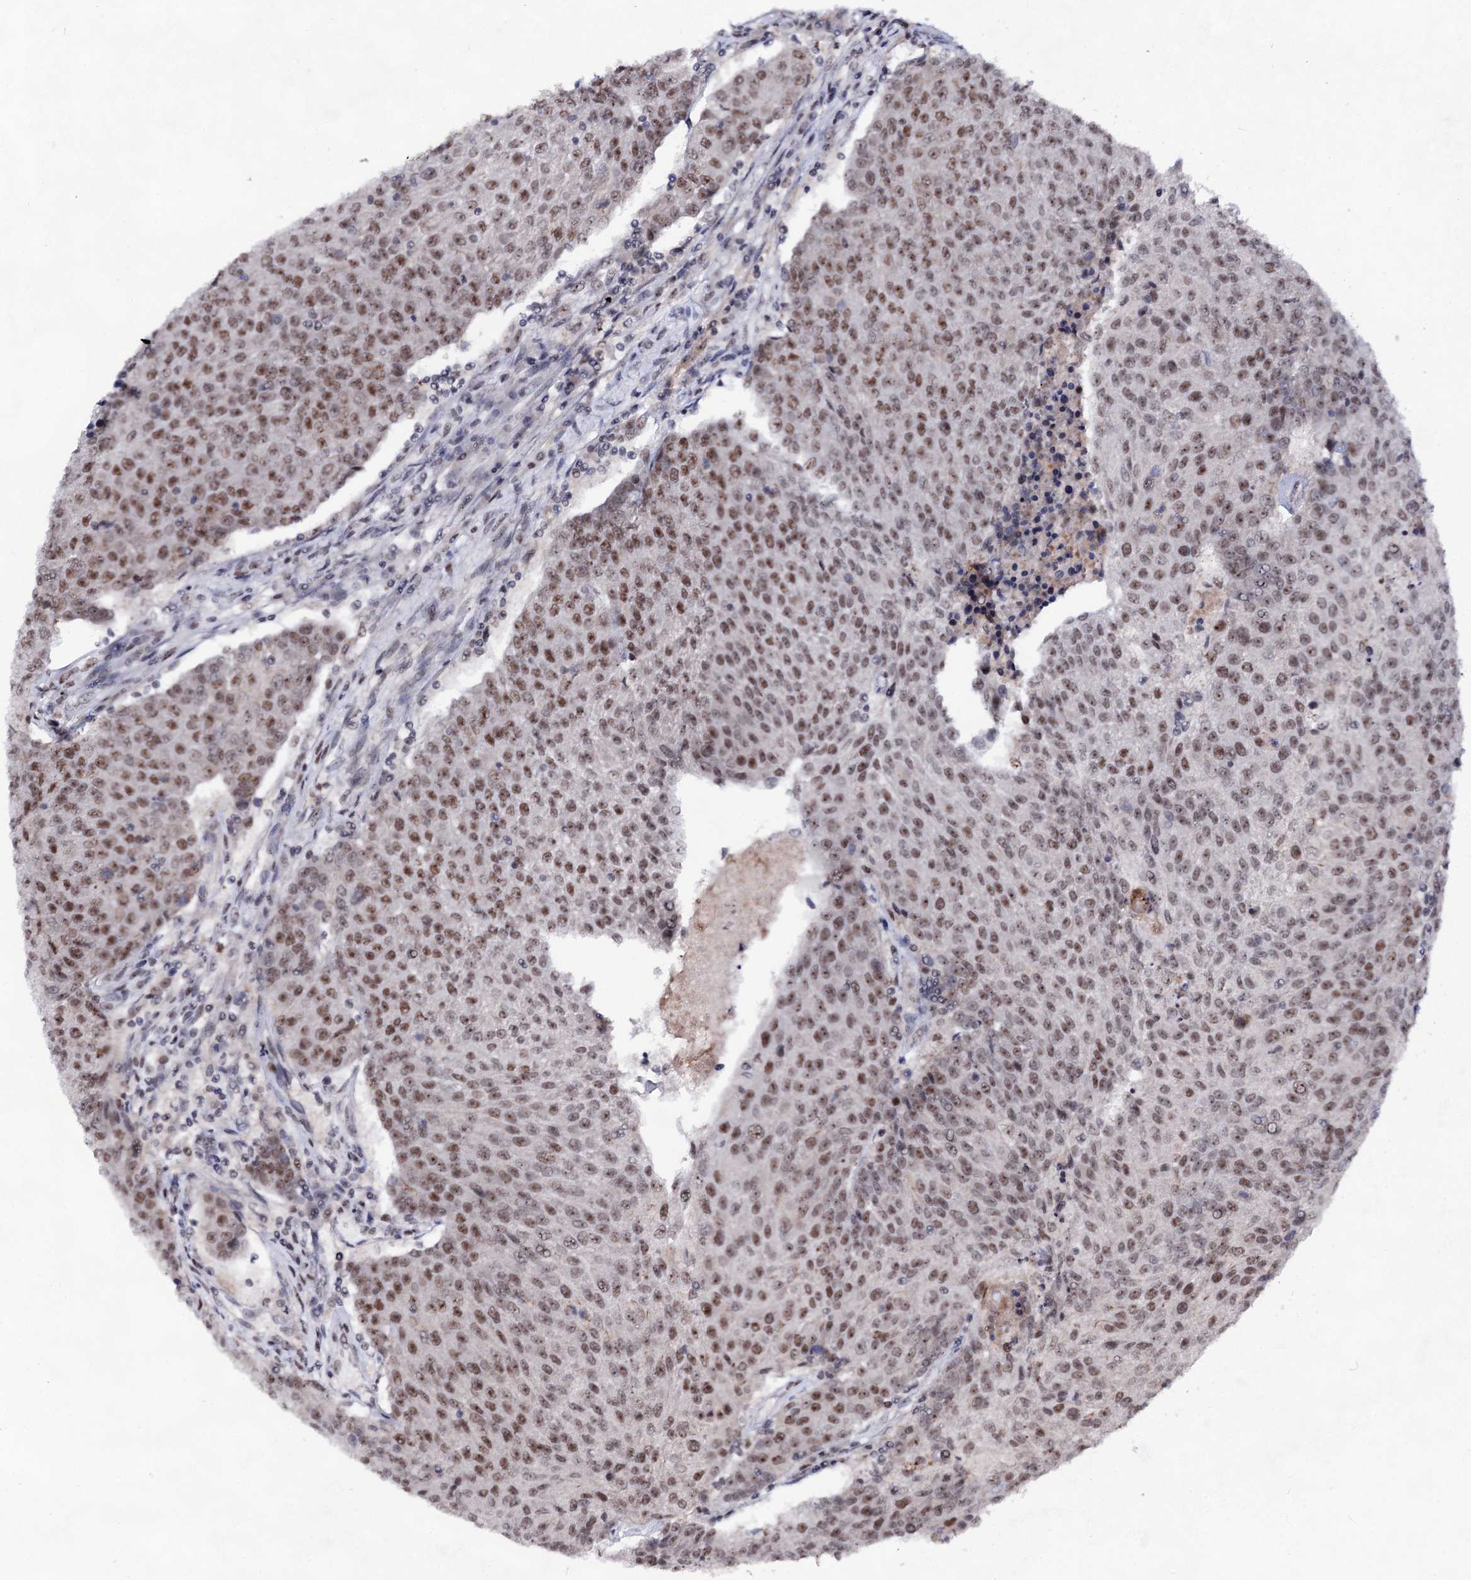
{"staining": {"intensity": "moderate", "quantity": ">75%", "location": "nuclear"}, "tissue": "urothelial cancer", "cell_type": "Tumor cells", "image_type": "cancer", "snomed": [{"axis": "morphology", "description": "Urothelial carcinoma, High grade"}, {"axis": "topography", "description": "Urinary bladder"}], "caption": "A medium amount of moderate nuclear expression is appreciated in approximately >75% of tumor cells in high-grade urothelial carcinoma tissue.", "gene": "EXOSC10", "patient": {"sex": "female", "age": 85}}